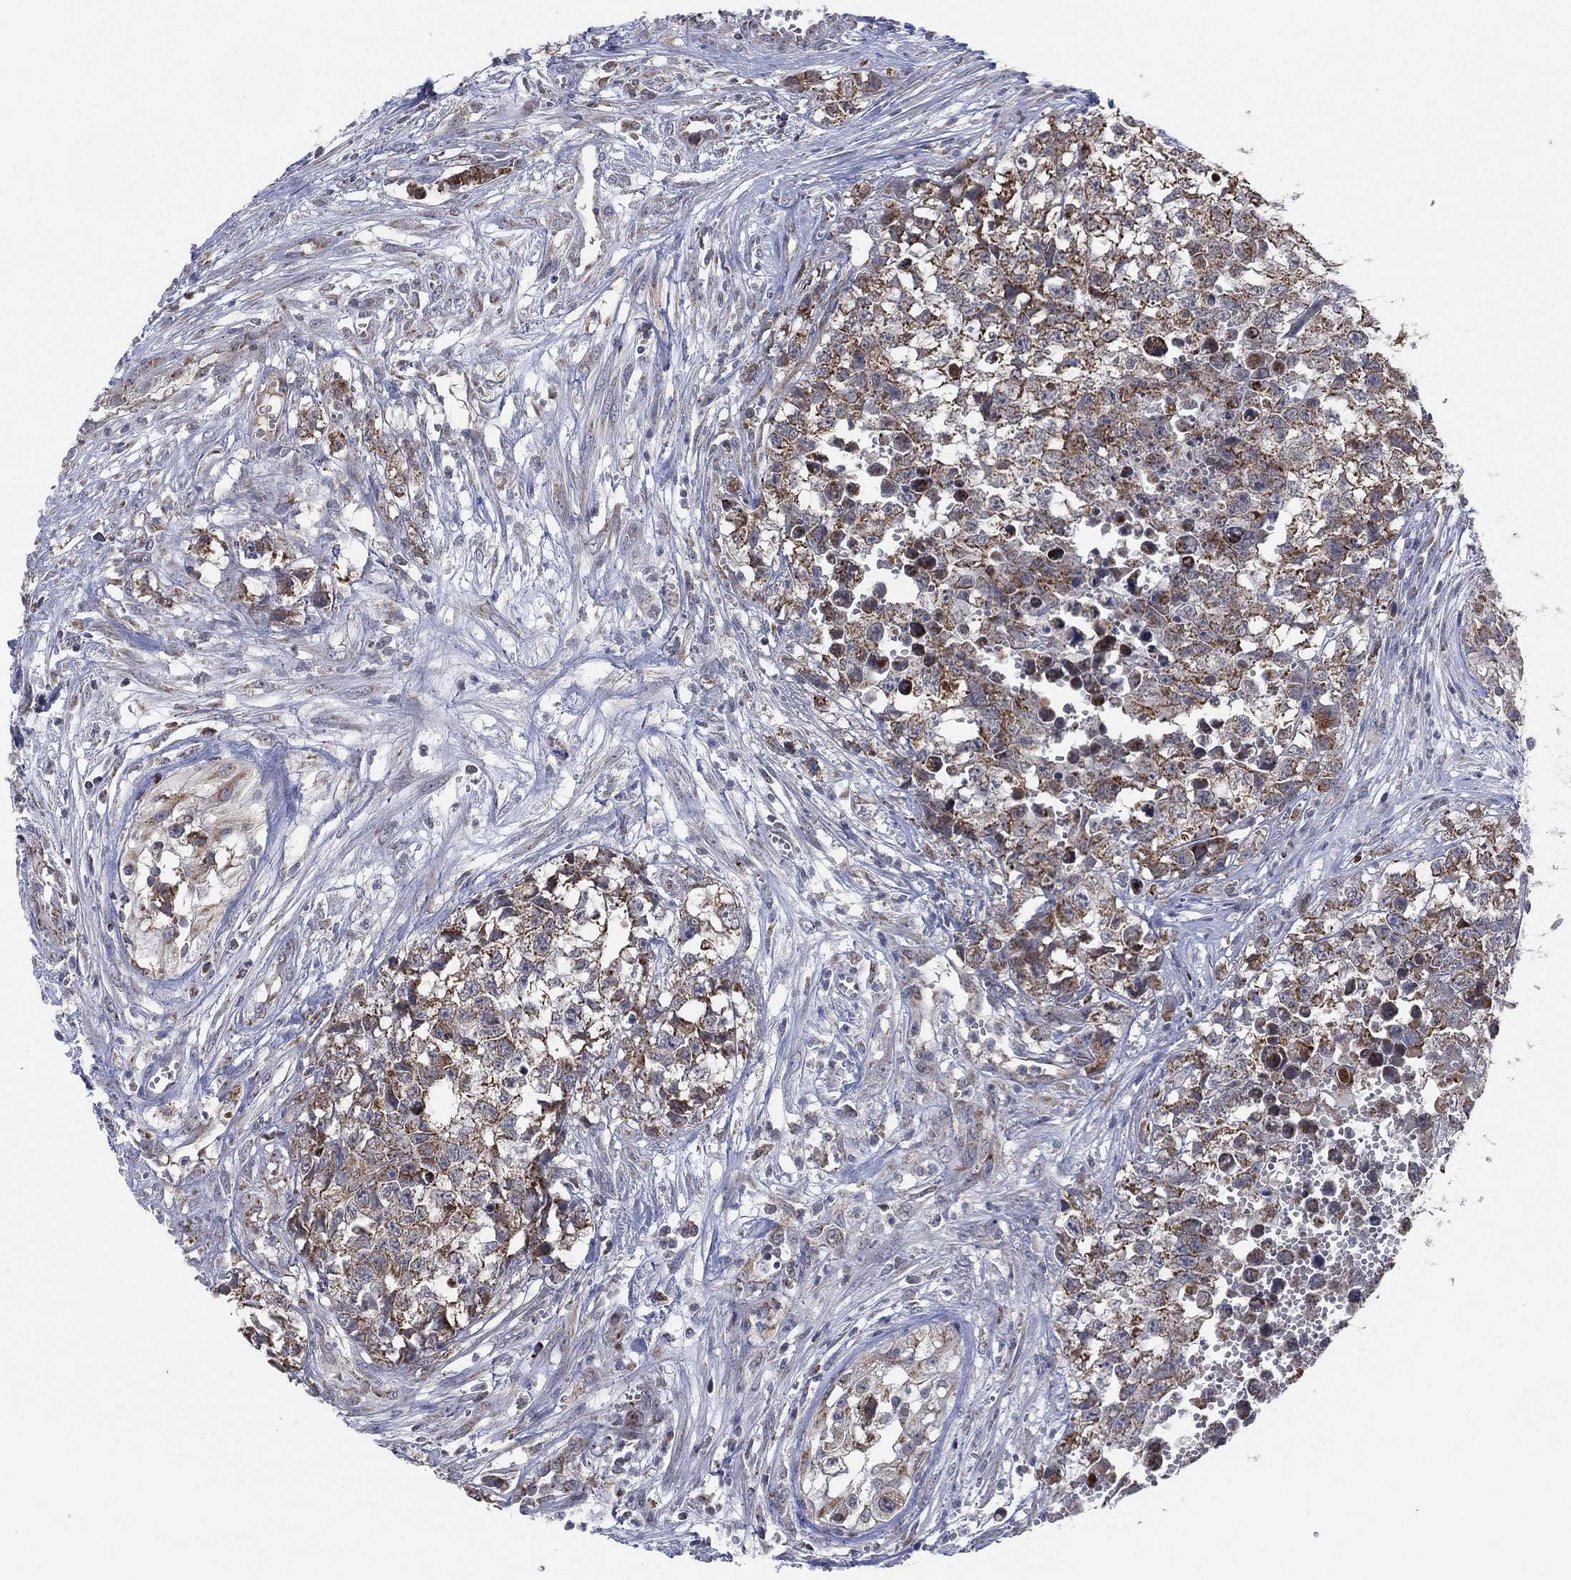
{"staining": {"intensity": "moderate", "quantity": "25%-75%", "location": "cytoplasmic/membranous"}, "tissue": "testis cancer", "cell_type": "Tumor cells", "image_type": "cancer", "snomed": [{"axis": "morphology", "description": "Seminoma, NOS"}, {"axis": "morphology", "description": "Carcinoma, Embryonal, NOS"}, {"axis": "topography", "description": "Testis"}], "caption": "Human testis seminoma stained with a protein marker exhibits moderate staining in tumor cells.", "gene": "PSMG4", "patient": {"sex": "male", "age": 22}}